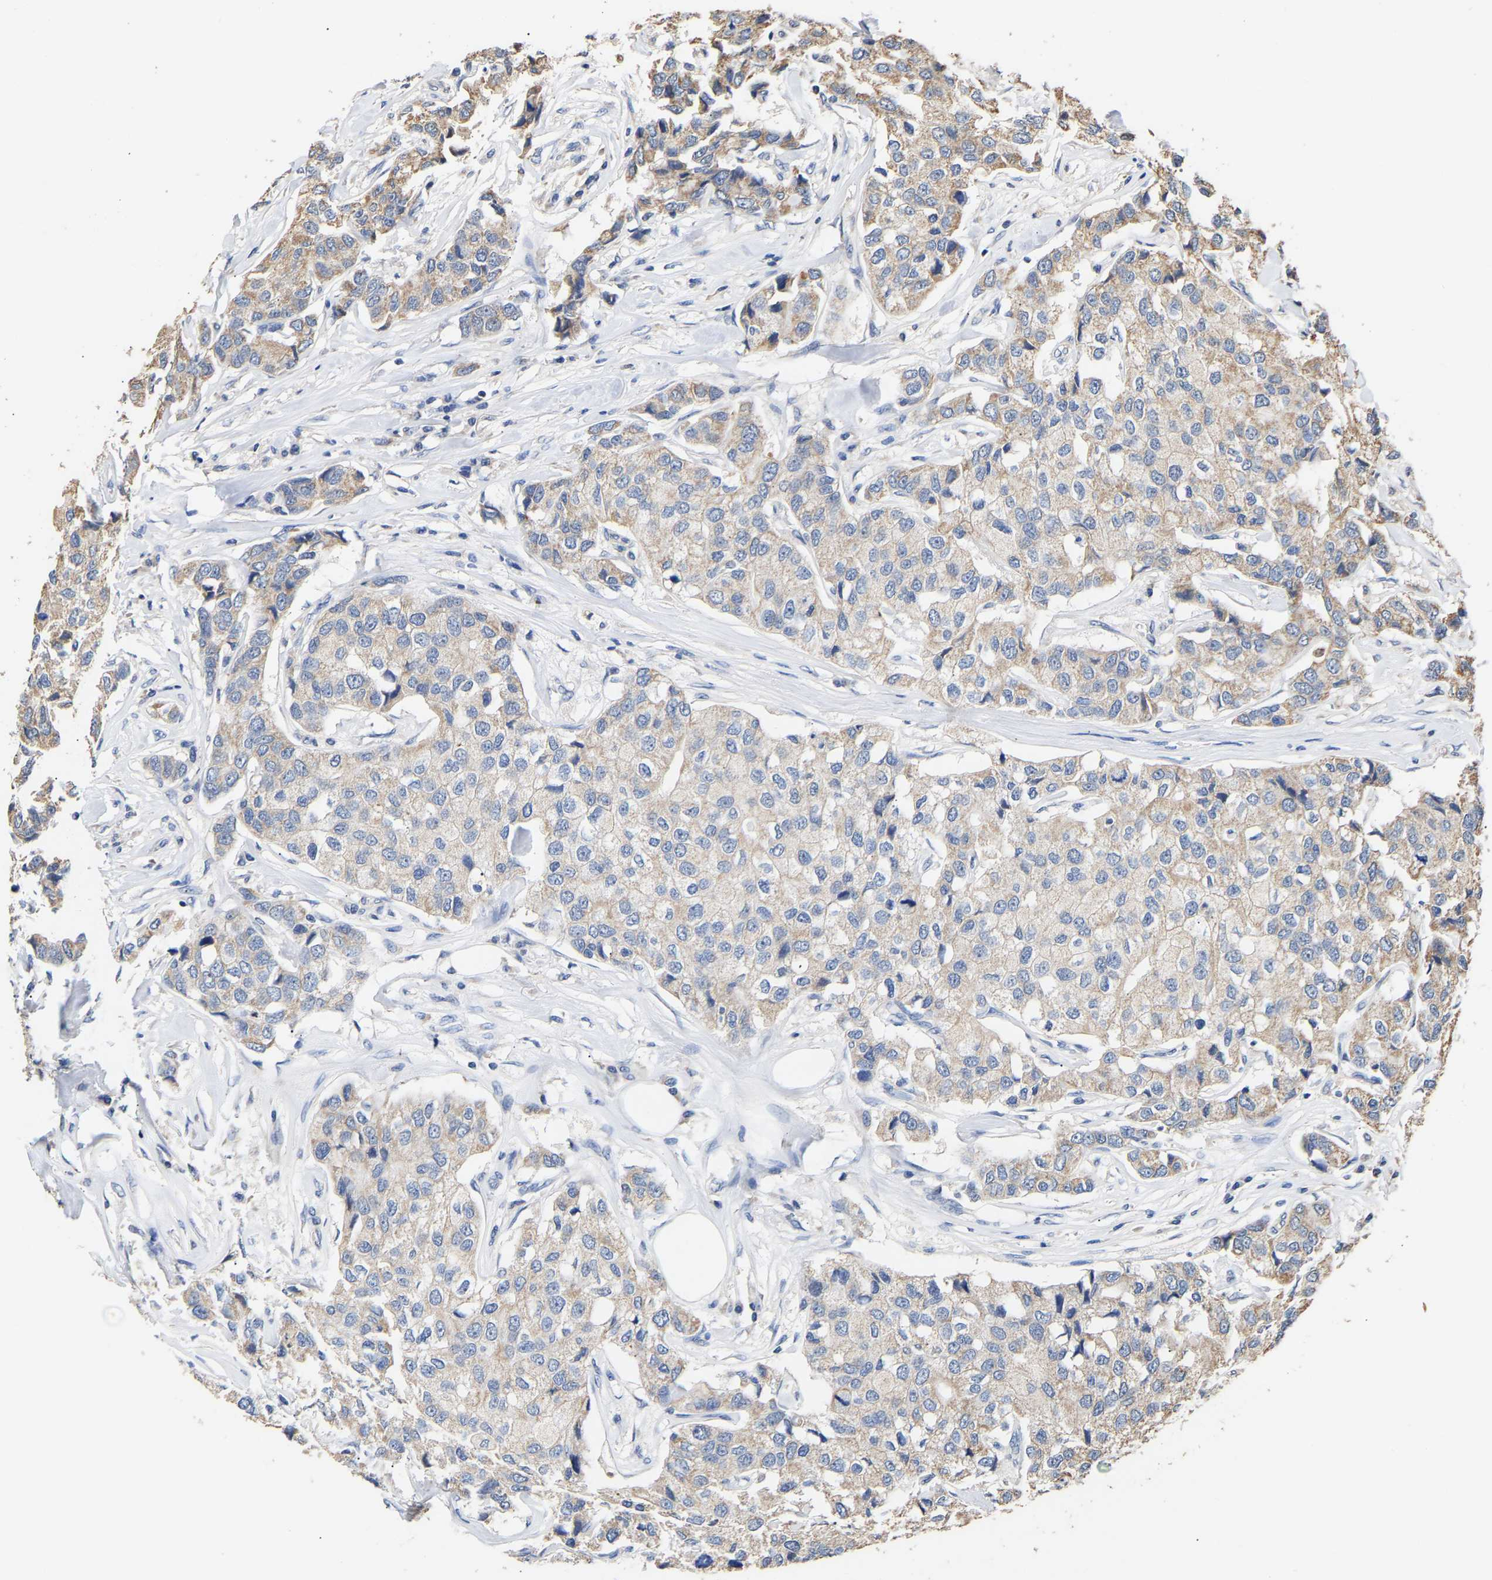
{"staining": {"intensity": "weak", "quantity": ">75%", "location": "cytoplasmic/membranous"}, "tissue": "breast cancer", "cell_type": "Tumor cells", "image_type": "cancer", "snomed": [{"axis": "morphology", "description": "Duct carcinoma"}, {"axis": "topography", "description": "Breast"}], "caption": "Human breast cancer (intraductal carcinoma) stained with a protein marker exhibits weak staining in tumor cells.", "gene": "ZNF26", "patient": {"sex": "female", "age": 80}}